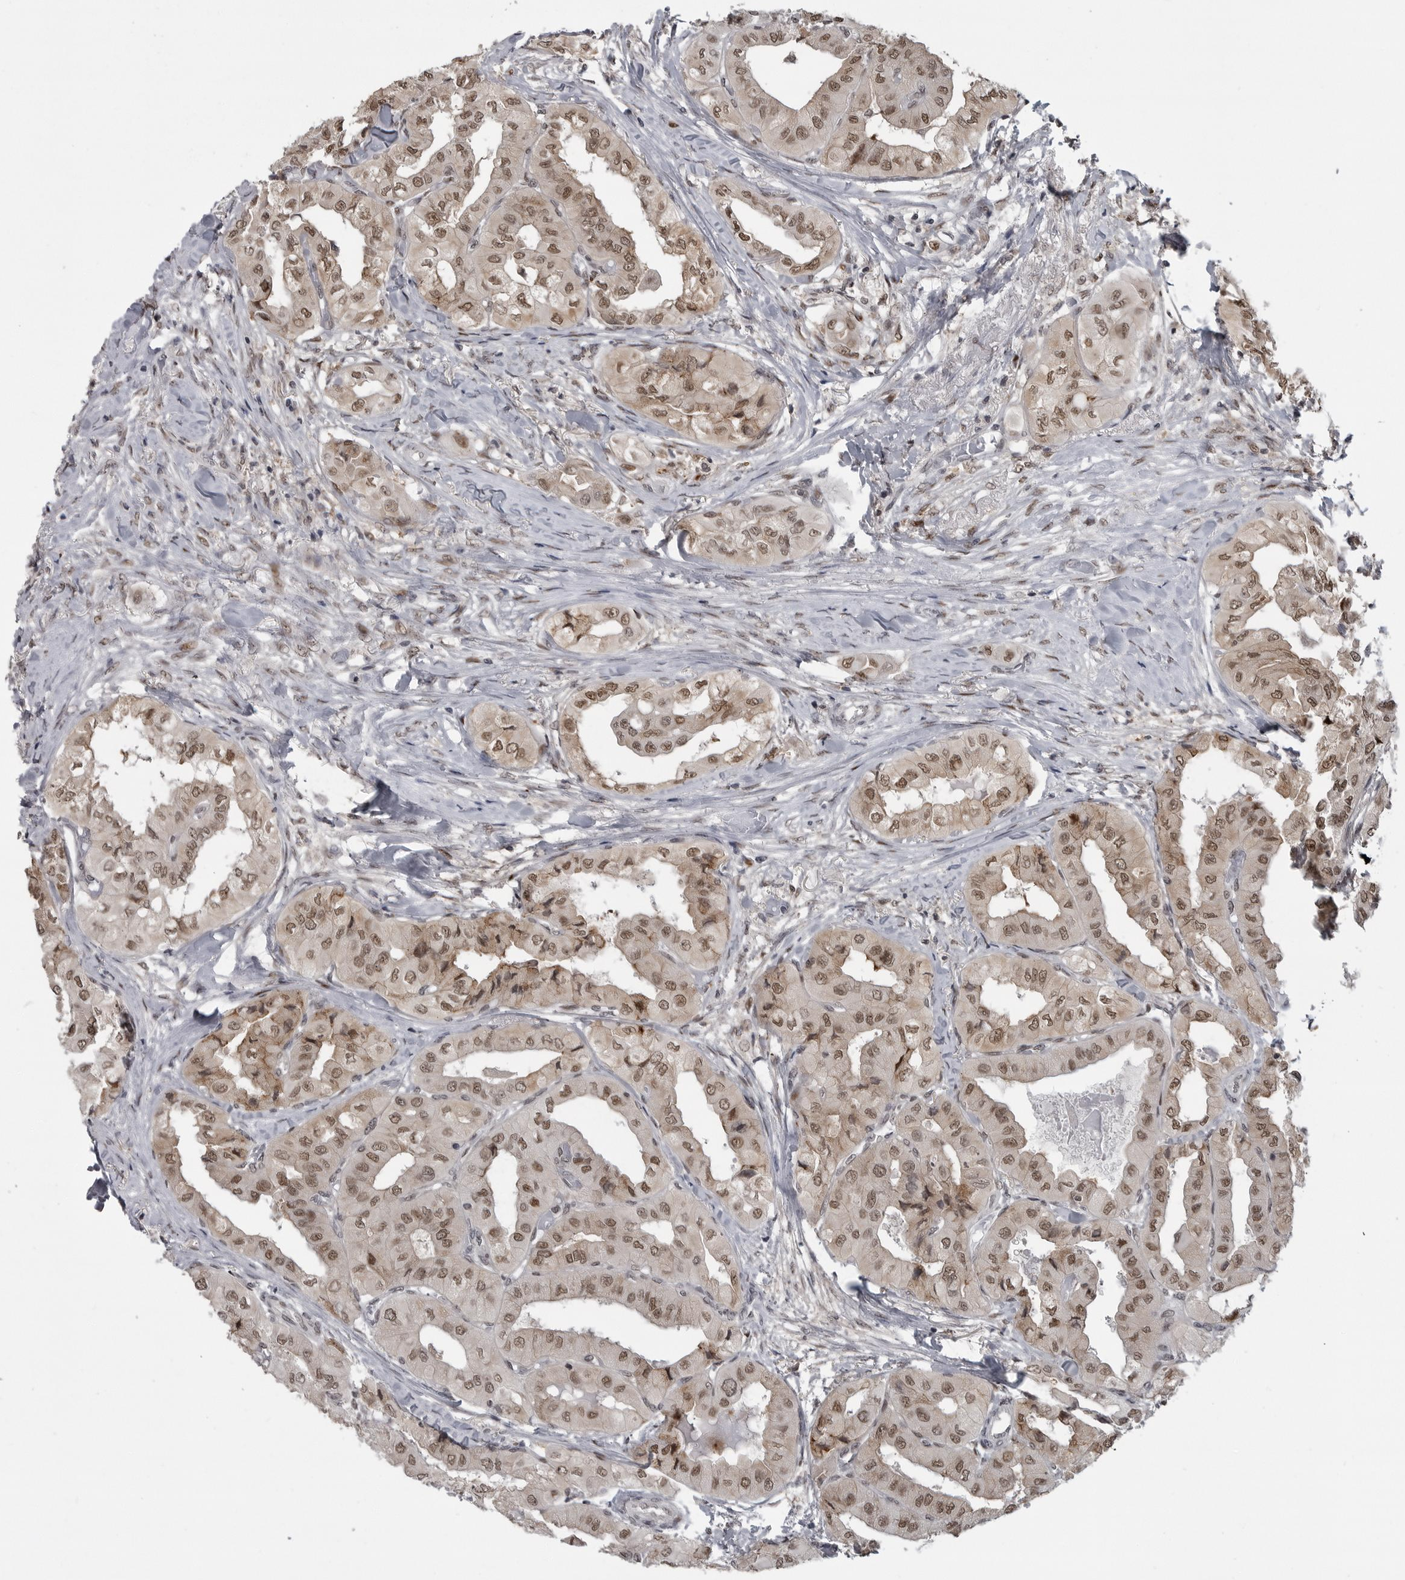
{"staining": {"intensity": "moderate", "quantity": ">75%", "location": "nuclear"}, "tissue": "thyroid cancer", "cell_type": "Tumor cells", "image_type": "cancer", "snomed": [{"axis": "morphology", "description": "Papillary adenocarcinoma, NOS"}, {"axis": "topography", "description": "Thyroid gland"}], "caption": "A high-resolution micrograph shows immunohistochemistry (IHC) staining of thyroid cancer (papillary adenocarcinoma), which exhibits moderate nuclear staining in about >75% of tumor cells. (brown staining indicates protein expression, while blue staining denotes nuclei).", "gene": "C8orf58", "patient": {"sex": "female", "age": 59}}